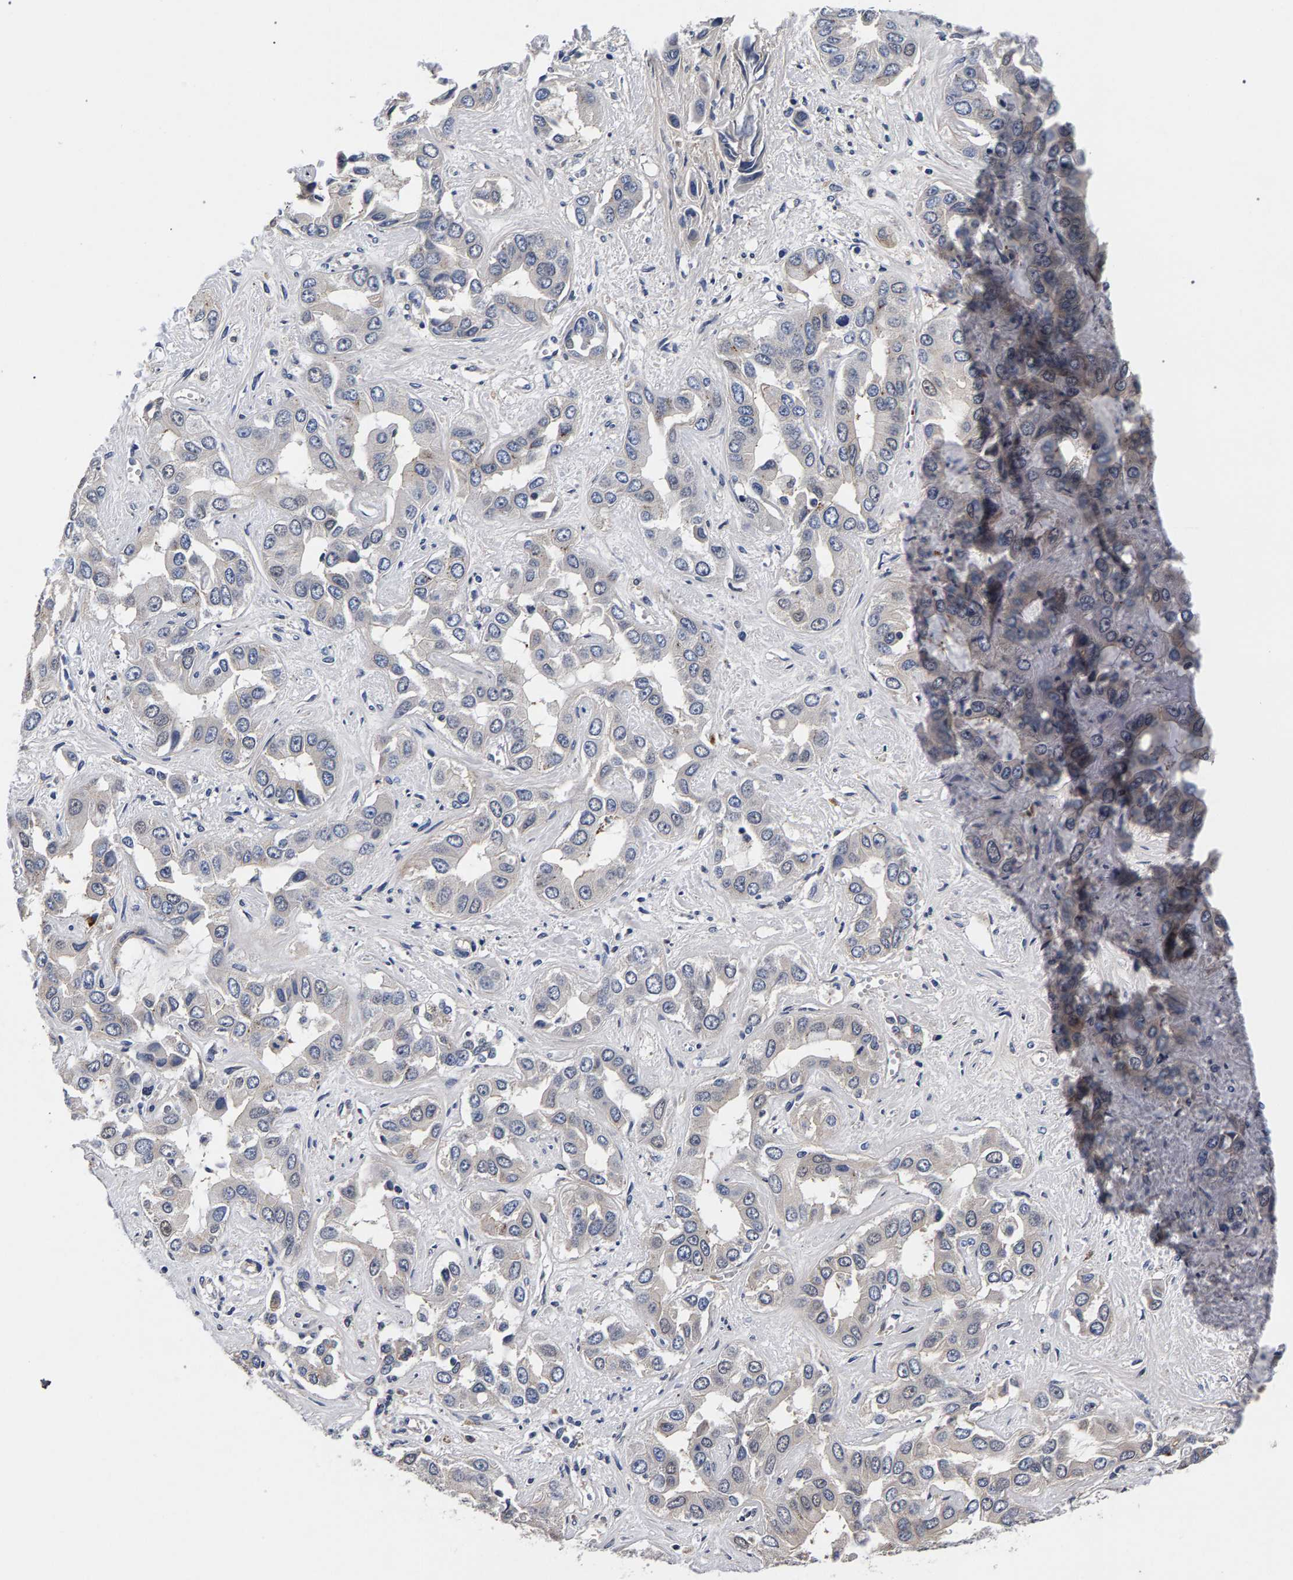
{"staining": {"intensity": "negative", "quantity": "none", "location": "none"}, "tissue": "liver cancer", "cell_type": "Tumor cells", "image_type": "cancer", "snomed": [{"axis": "morphology", "description": "Cholangiocarcinoma"}, {"axis": "topography", "description": "Liver"}], "caption": "IHC of human liver cancer displays no expression in tumor cells.", "gene": "MARCHF7", "patient": {"sex": "female", "age": 52}}